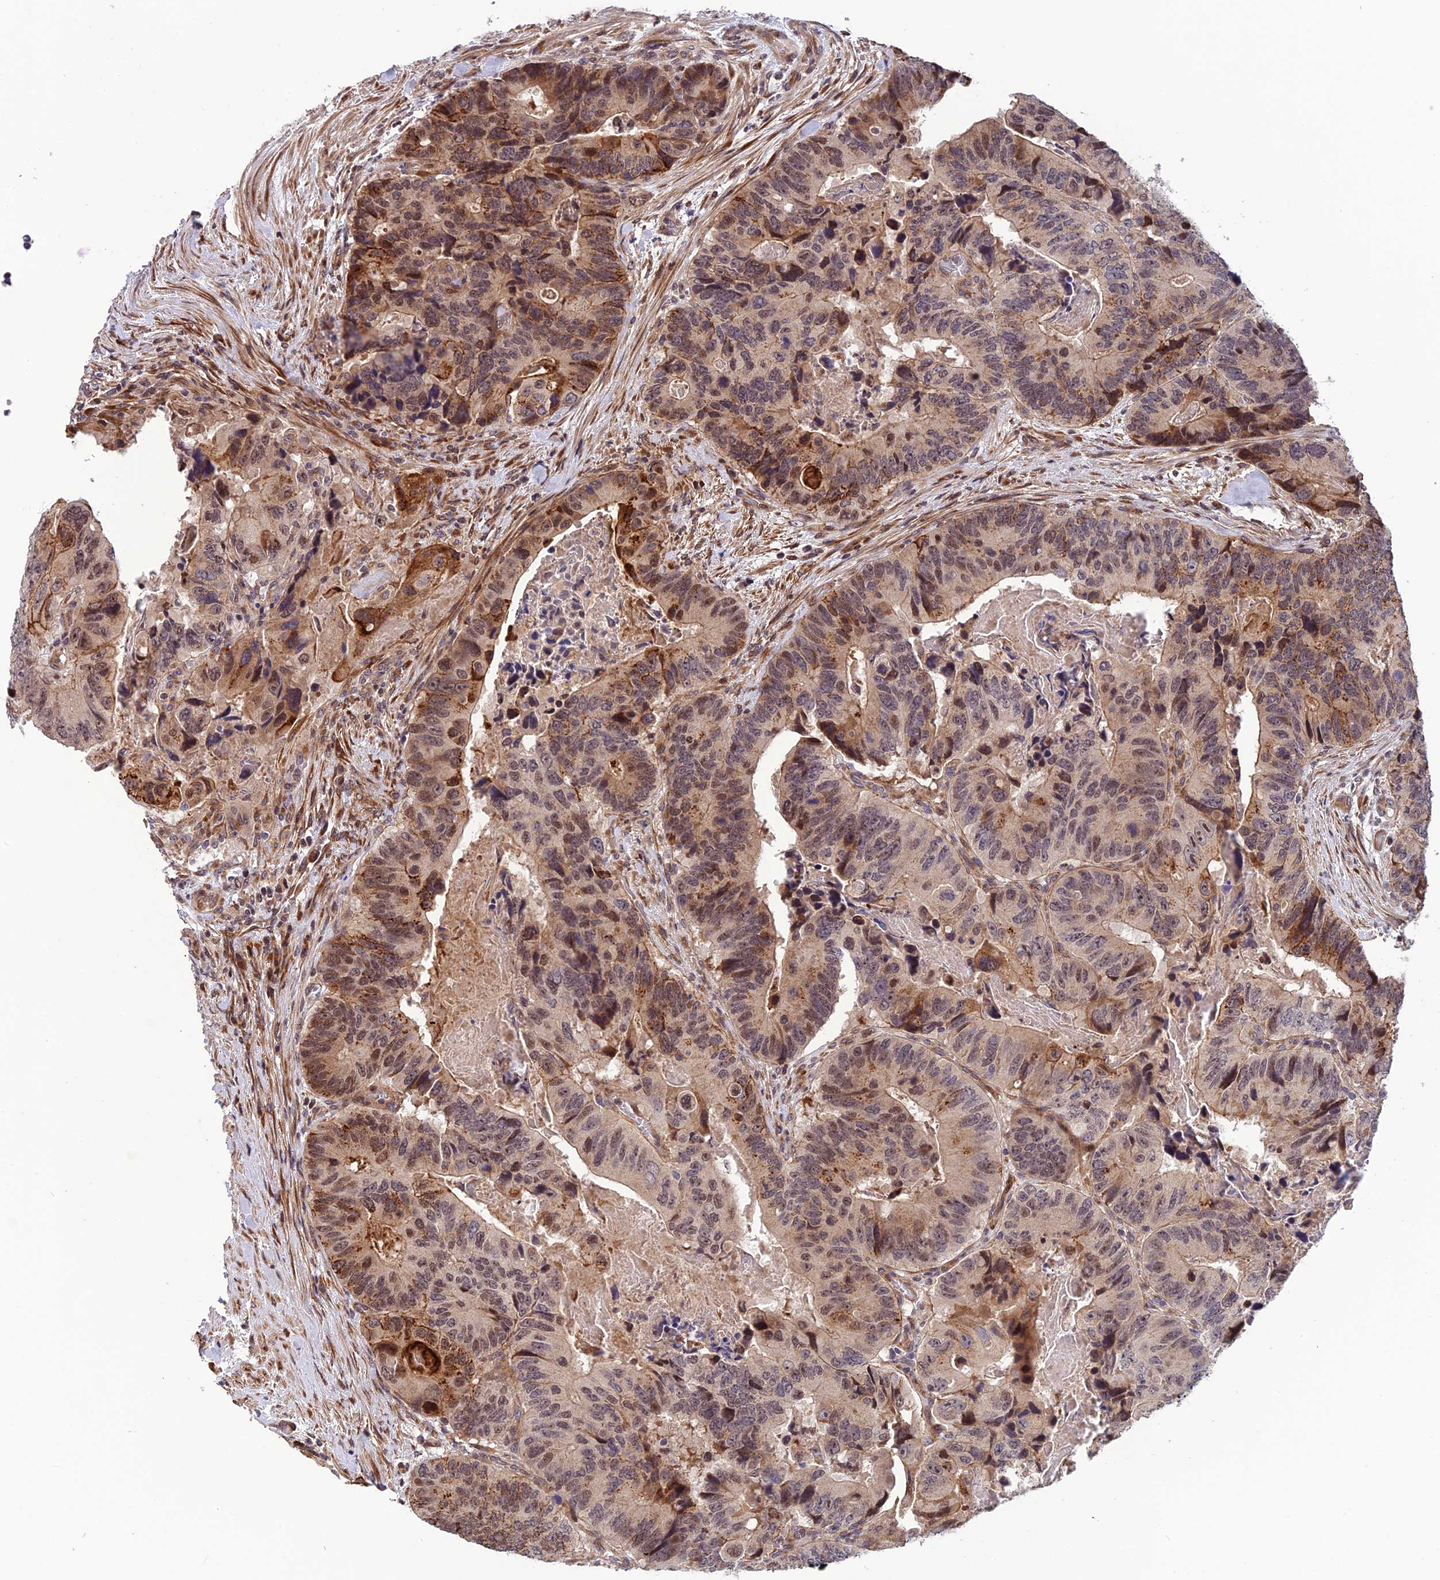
{"staining": {"intensity": "moderate", "quantity": ">75%", "location": "cytoplasmic/membranous,nuclear"}, "tissue": "colorectal cancer", "cell_type": "Tumor cells", "image_type": "cancer", "snomed": [{"axis": "morphology", "description": "Adenocarcinoma, NOS"}, {"axis": "topography", "description": "Colon"}], "caption": "Tumor cells display medium levels of moderate cytoplasmic/membranous and nuclear staining in about >75% of cells in colorectal cancer.", "gene": "SMIM7", "patient": {"sex": "male", "age": 84}}